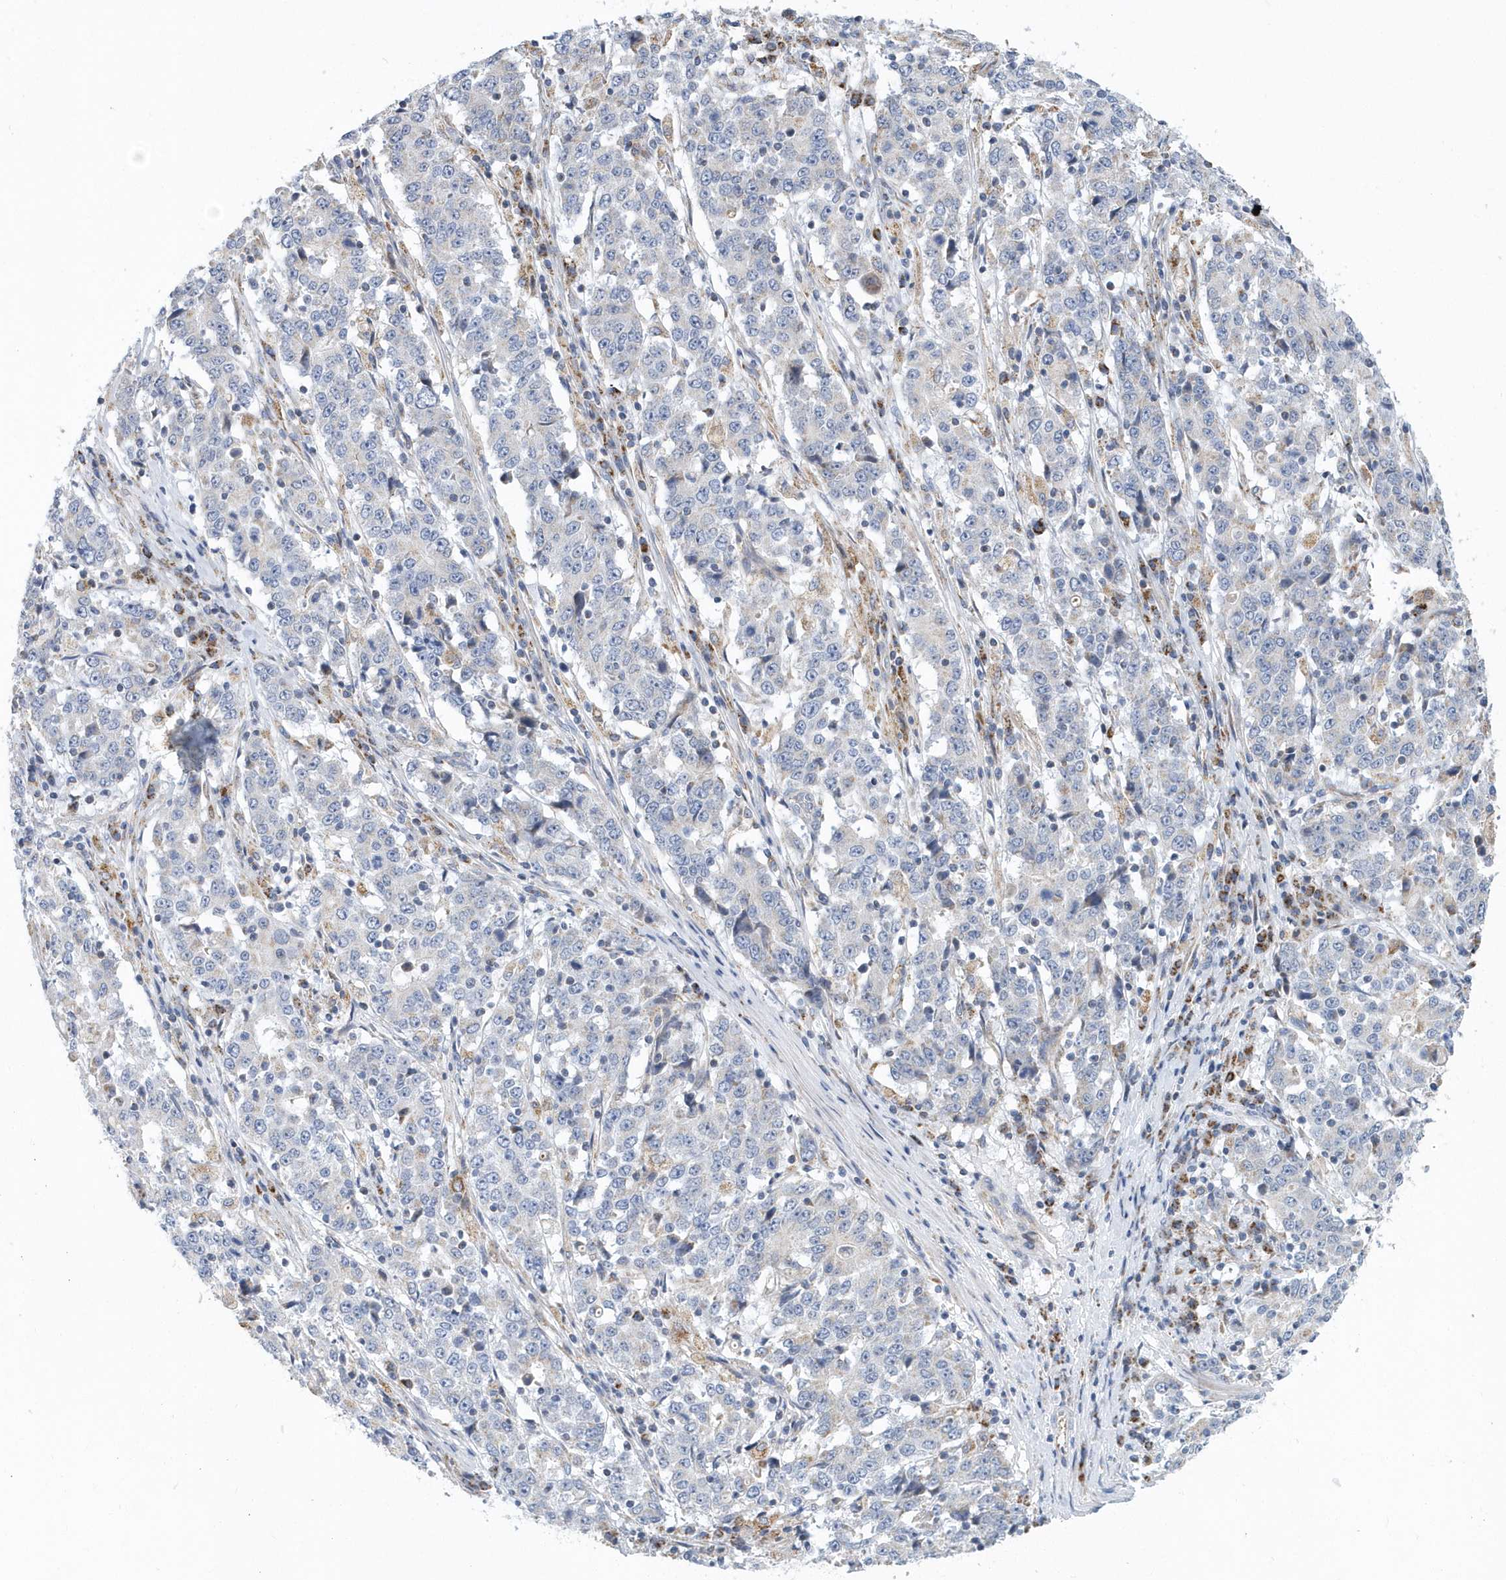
{"staining": {"intensity": "negative", "quantity": "none", "location": "none"}, "tissue": "stomach cancer", "cell_type": "Tumor cells", "image_type": "cancer", "snomed": [{"axis": "morphology", "description": "Adenocarcinoma, NOS"}, {"axis": "topography", "description": "Stomach"}], "caption": "Micrograph shows no protein staining in tumor cells of adenocarcinoma (stomach) tissue.", "gene": "VWA5B2", "patient": {"sex": "male", "age": 59}}